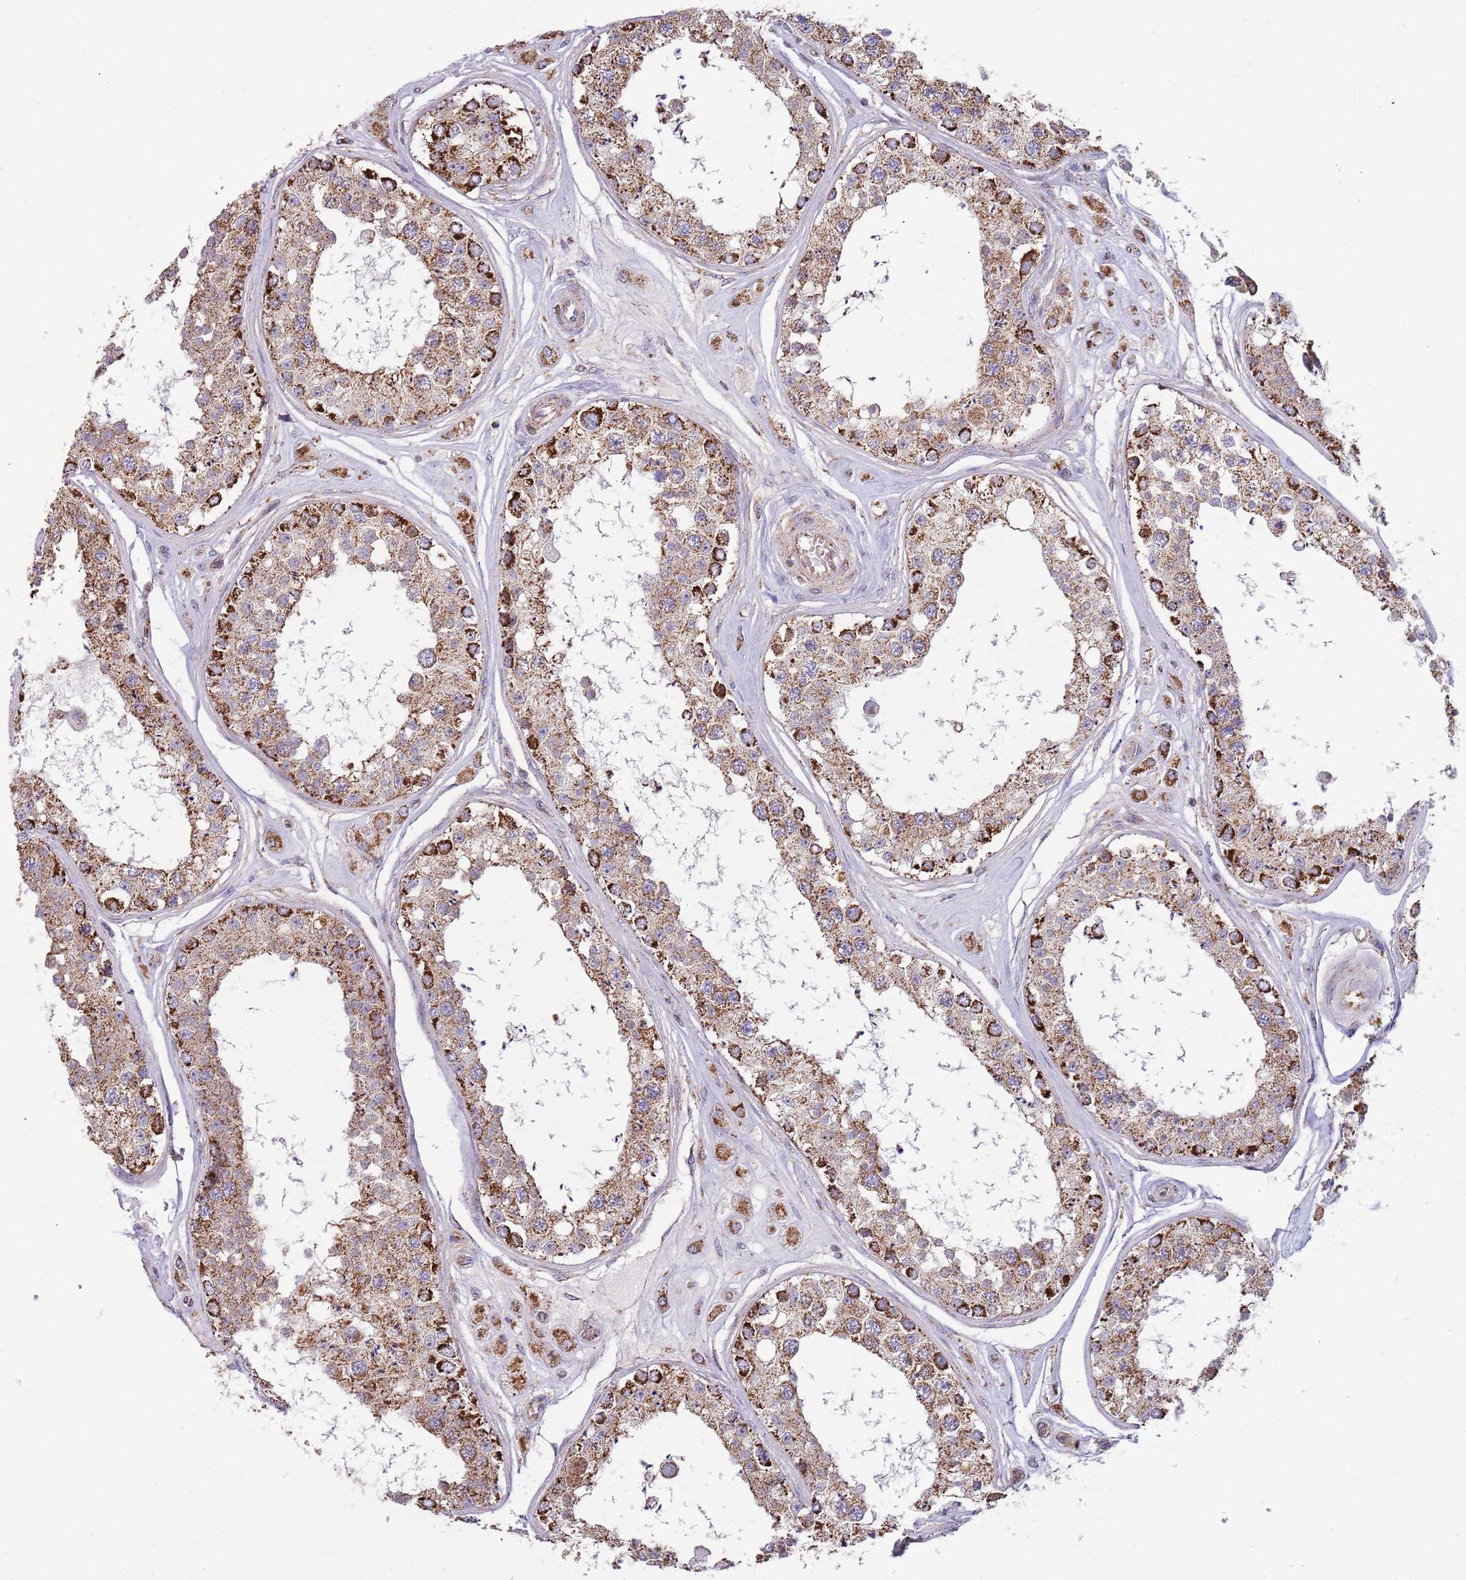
{"staining": {"intensity": "strong", "quantity": ">75%", "location": "cytoplasmic/membranous"}, "tissue": "testis", "cell_type": "Cells in seminiferous ducts", "image_type": "normal", "snomed": [{"axis": "morphology", "description": "Normal tissue, NOS"}, {"axis": "topography", "description": "Testis"}], "caption": "Protein expression analysis of unremarkable human testis reveals strong cytoplasmic/membranous staining in approximately >75% of cells in seminiferous ducts. The protein is shown in brown color, while the nuclei are stained blue.", "gene": "VPS16", "patient": {"sex": "male", "age": 25}}